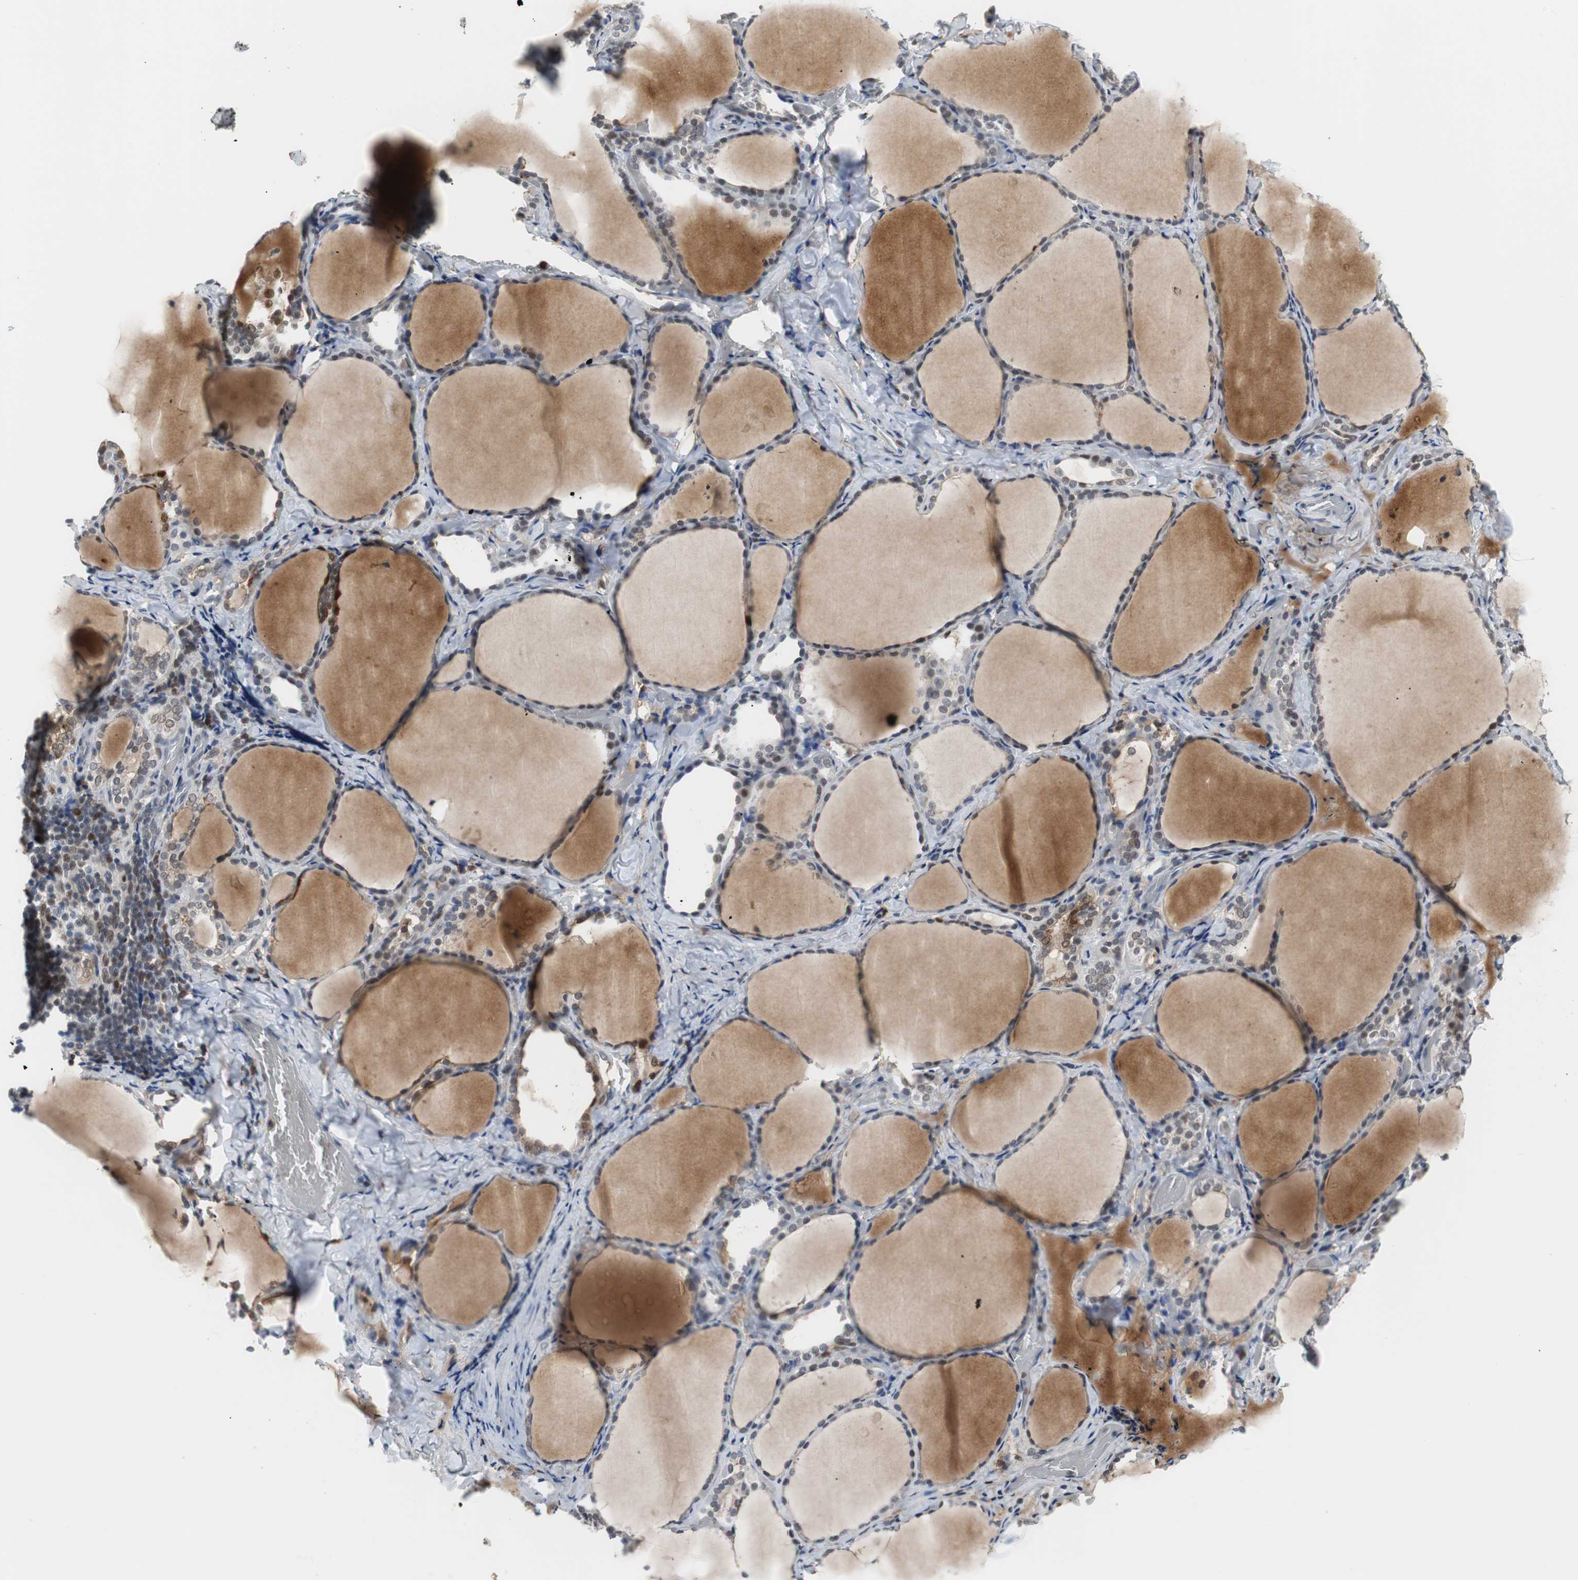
{"staining": {"intensity": "weak", "quantity": "25%-75%", "location": "cytoplasmic/membranous,nuclear"}, "tissue": "thyroid gland", "cell_type": "Glandular cells", "image_type": "normal", "snomed": [{"axis": "morphology", "description": "Normal tissue, NOS"}, {"axis": "morphology", "description": "Papillary adenocarcinoma, NOS"}, {"axis": "topography", "description": "Thyroid gland"}], "caption": "High-magnification brightfield microscopy of normal thyroid gland stained with DAB (3,3'-diaminobenzidine) (brown) and counterstained with hematoxylin (blue). glandular cells exhibit weak cytoplasmic/membranous,nuclear positivity is present in about25%-75% of cells. (DAB IHC with brightfield microscopy, high magnification).", "gene": "SIRT1", "patient": {"sex": "female", "age": 30}}